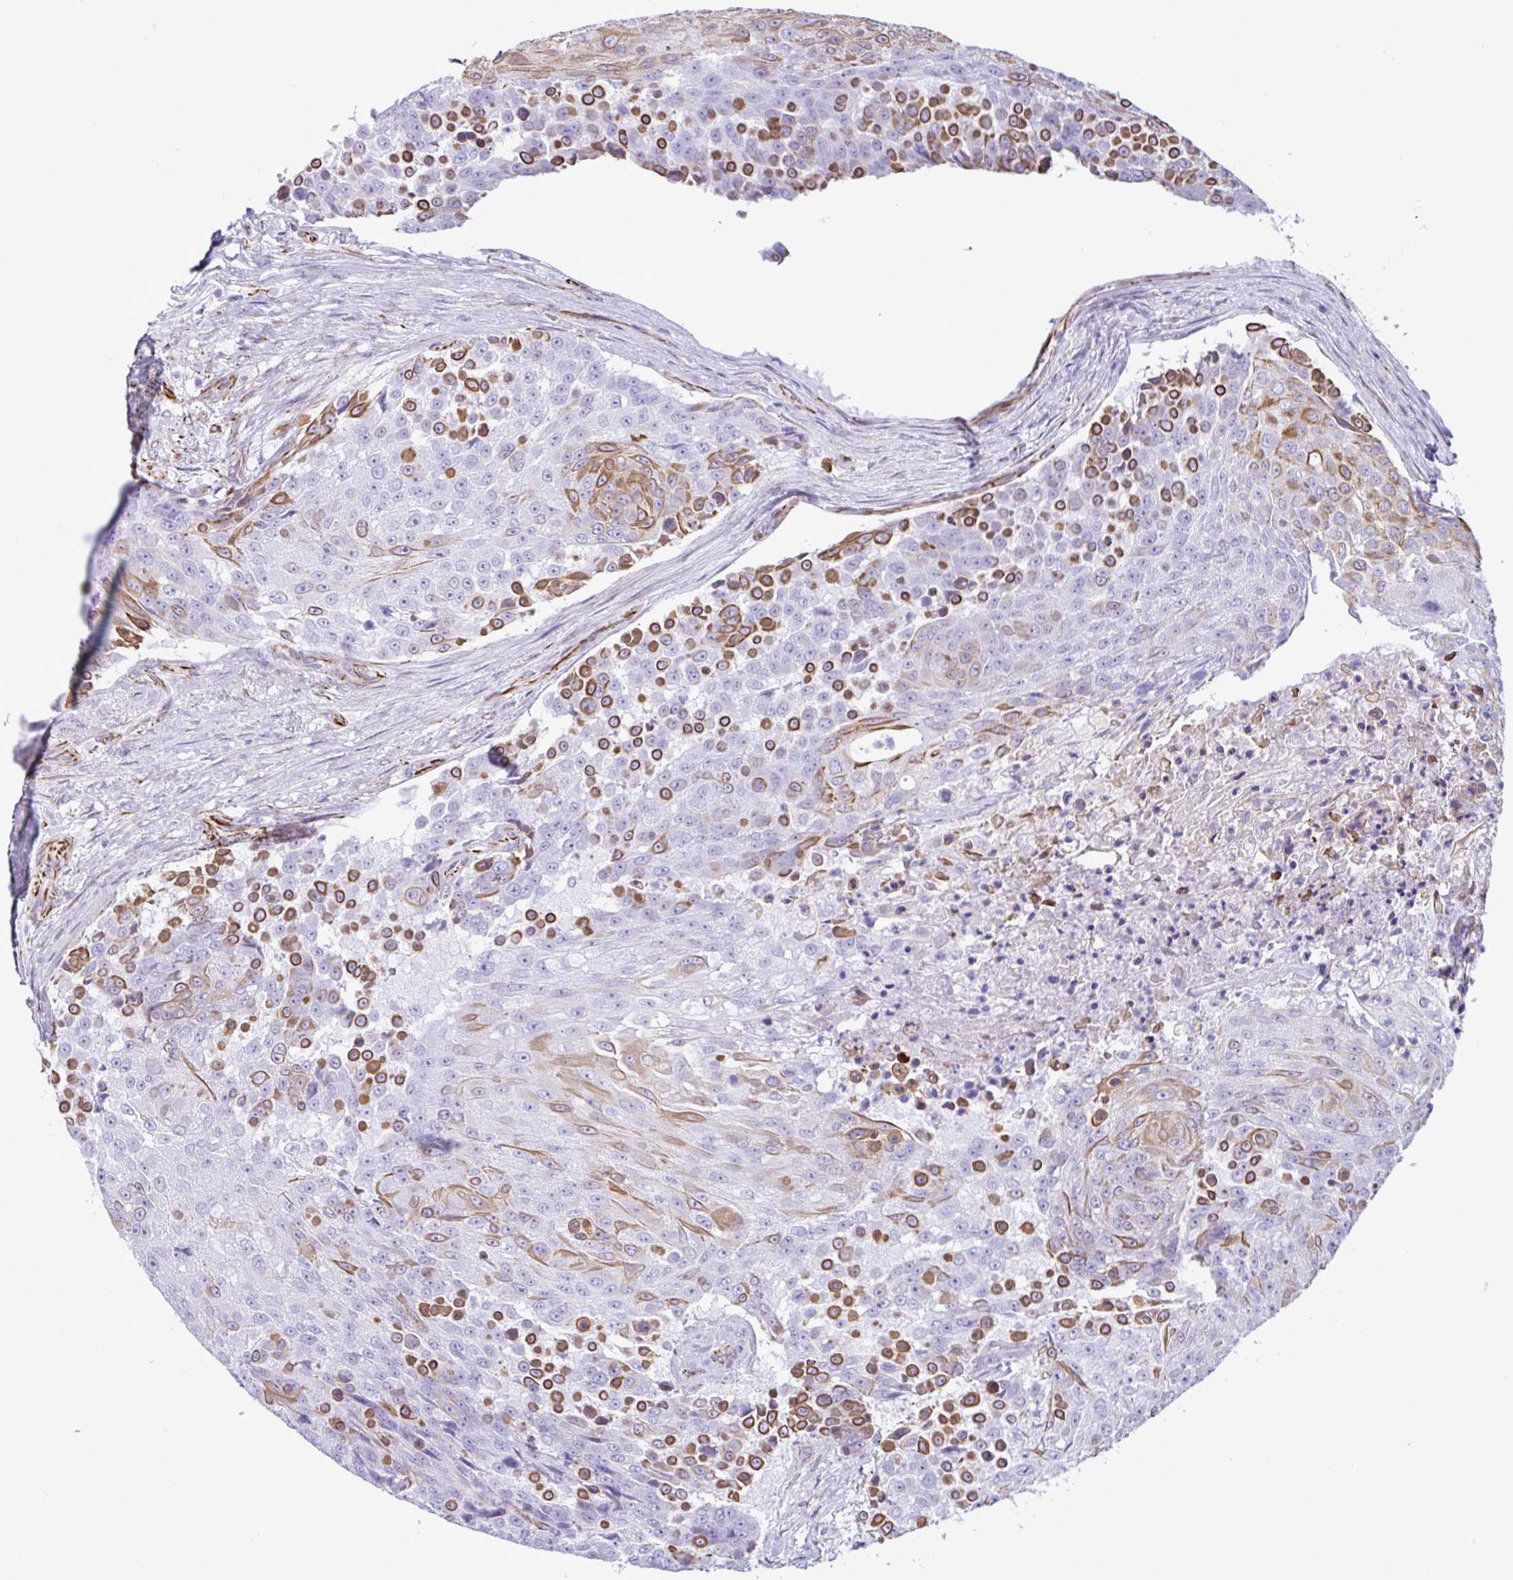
{"staining": {"intensity": "strong", "quantity": "<25%", "location": "cytoplasmic/membranous"}, "tissue": "urothelial cancer", "cell_type": "Tumor cells", "image_type": "cancer", "snomed": [{"axis": "morphology", "description": "Urothelial carcinoma, High grade"}, {"axis": "topography", "description": "Urinary bladder"}], "caption": "Strong cytoplasmic/membranous protein expression is identified in about <25% of tumor cells in urothelial cancer.", "gene": "SMAD5", "patient": {"sex": "female", "age": 63}}